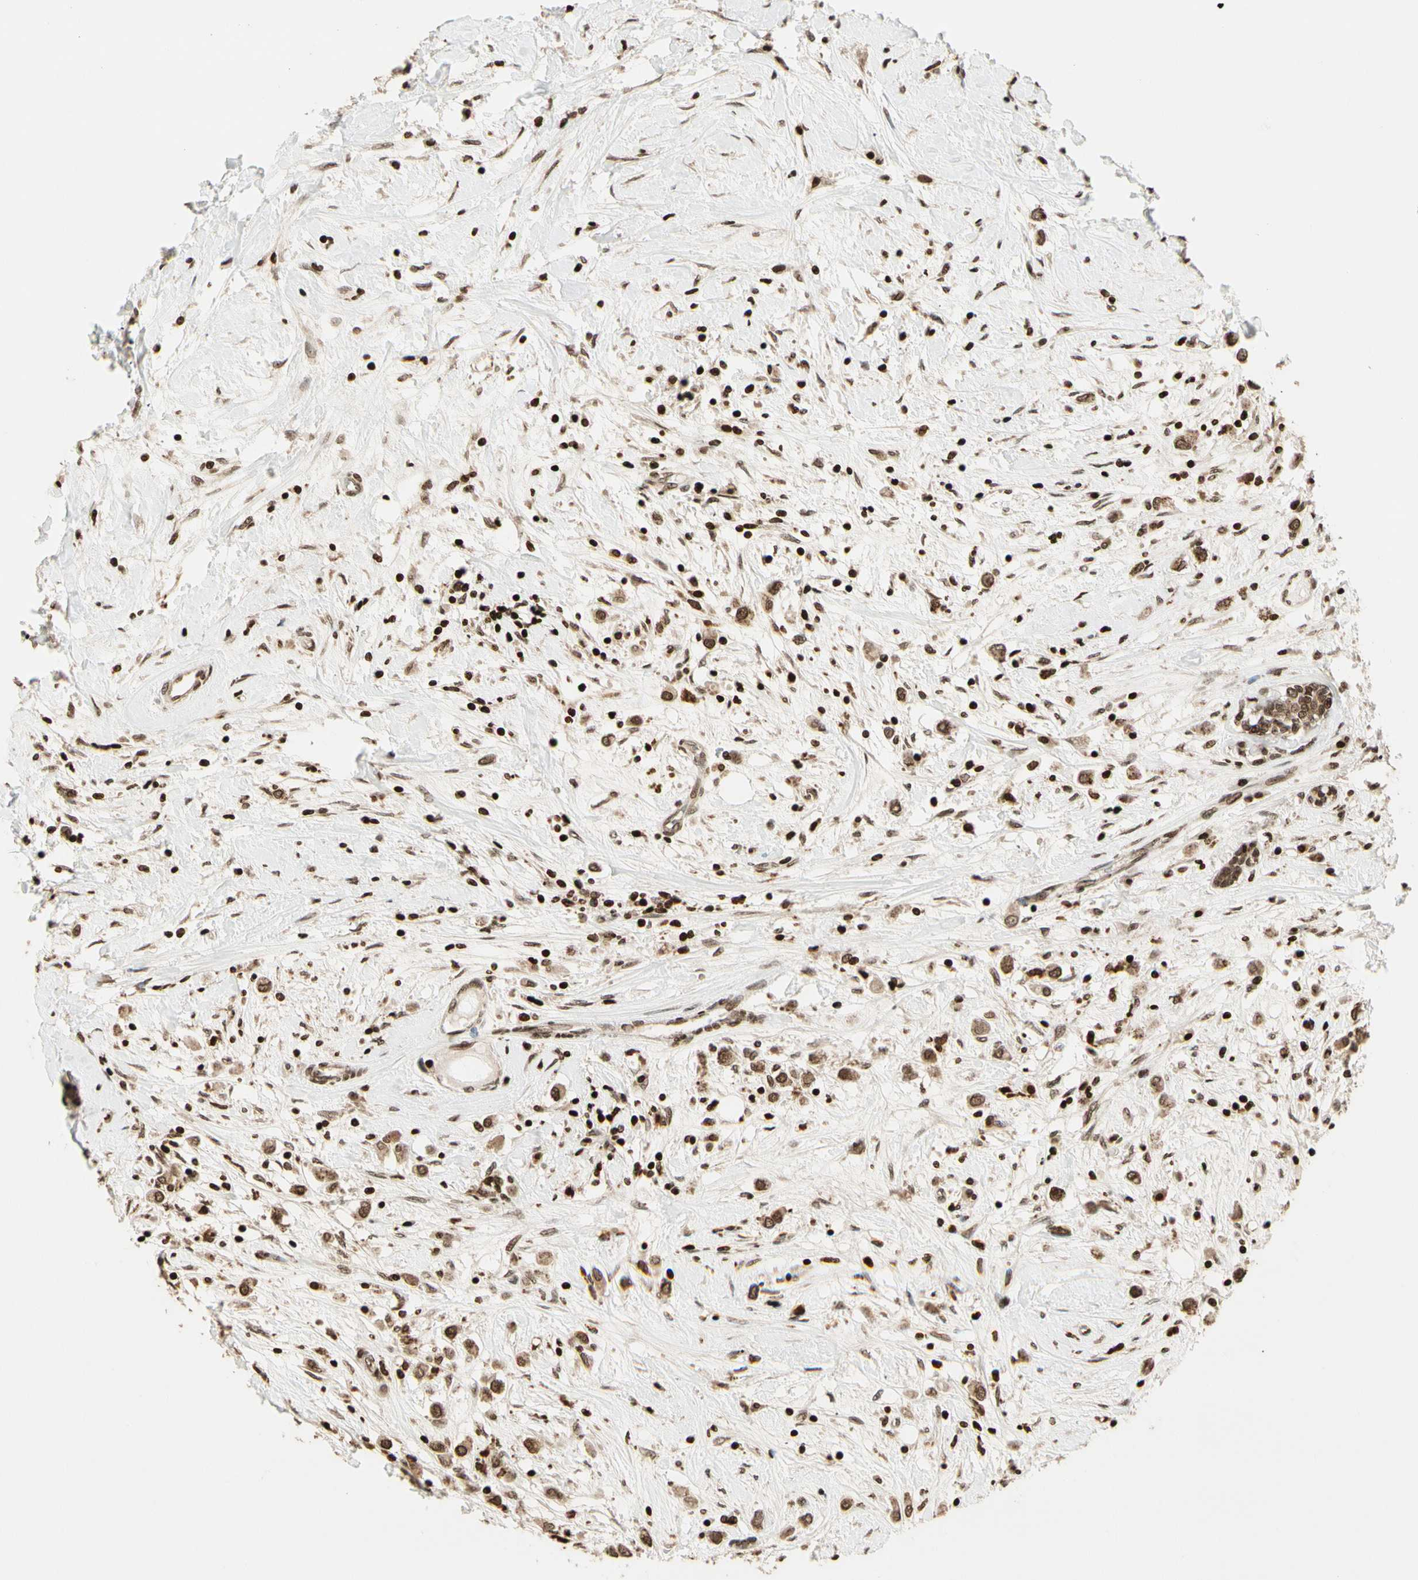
{"staining": {"intensity": "moderate", "quantity": ">75%", "location": "cytoplasmic/membranous,nuclear"}, "tissue": "breast cancer", "cell_type": "Tumor cells", "image_type": "cancer", "snomed": [{"axis": "morphology", "description": "Duct carcinoma"}, {"axis": "topography", "description": "Breast"}], "caption": "Breast cancer stained for a protein exhibits moderate cytoplasmic/membranous and nuclear positivity in tumor cells.", "gene": "TSHZ3", "patient": {"sex": "female", "age": 61}}